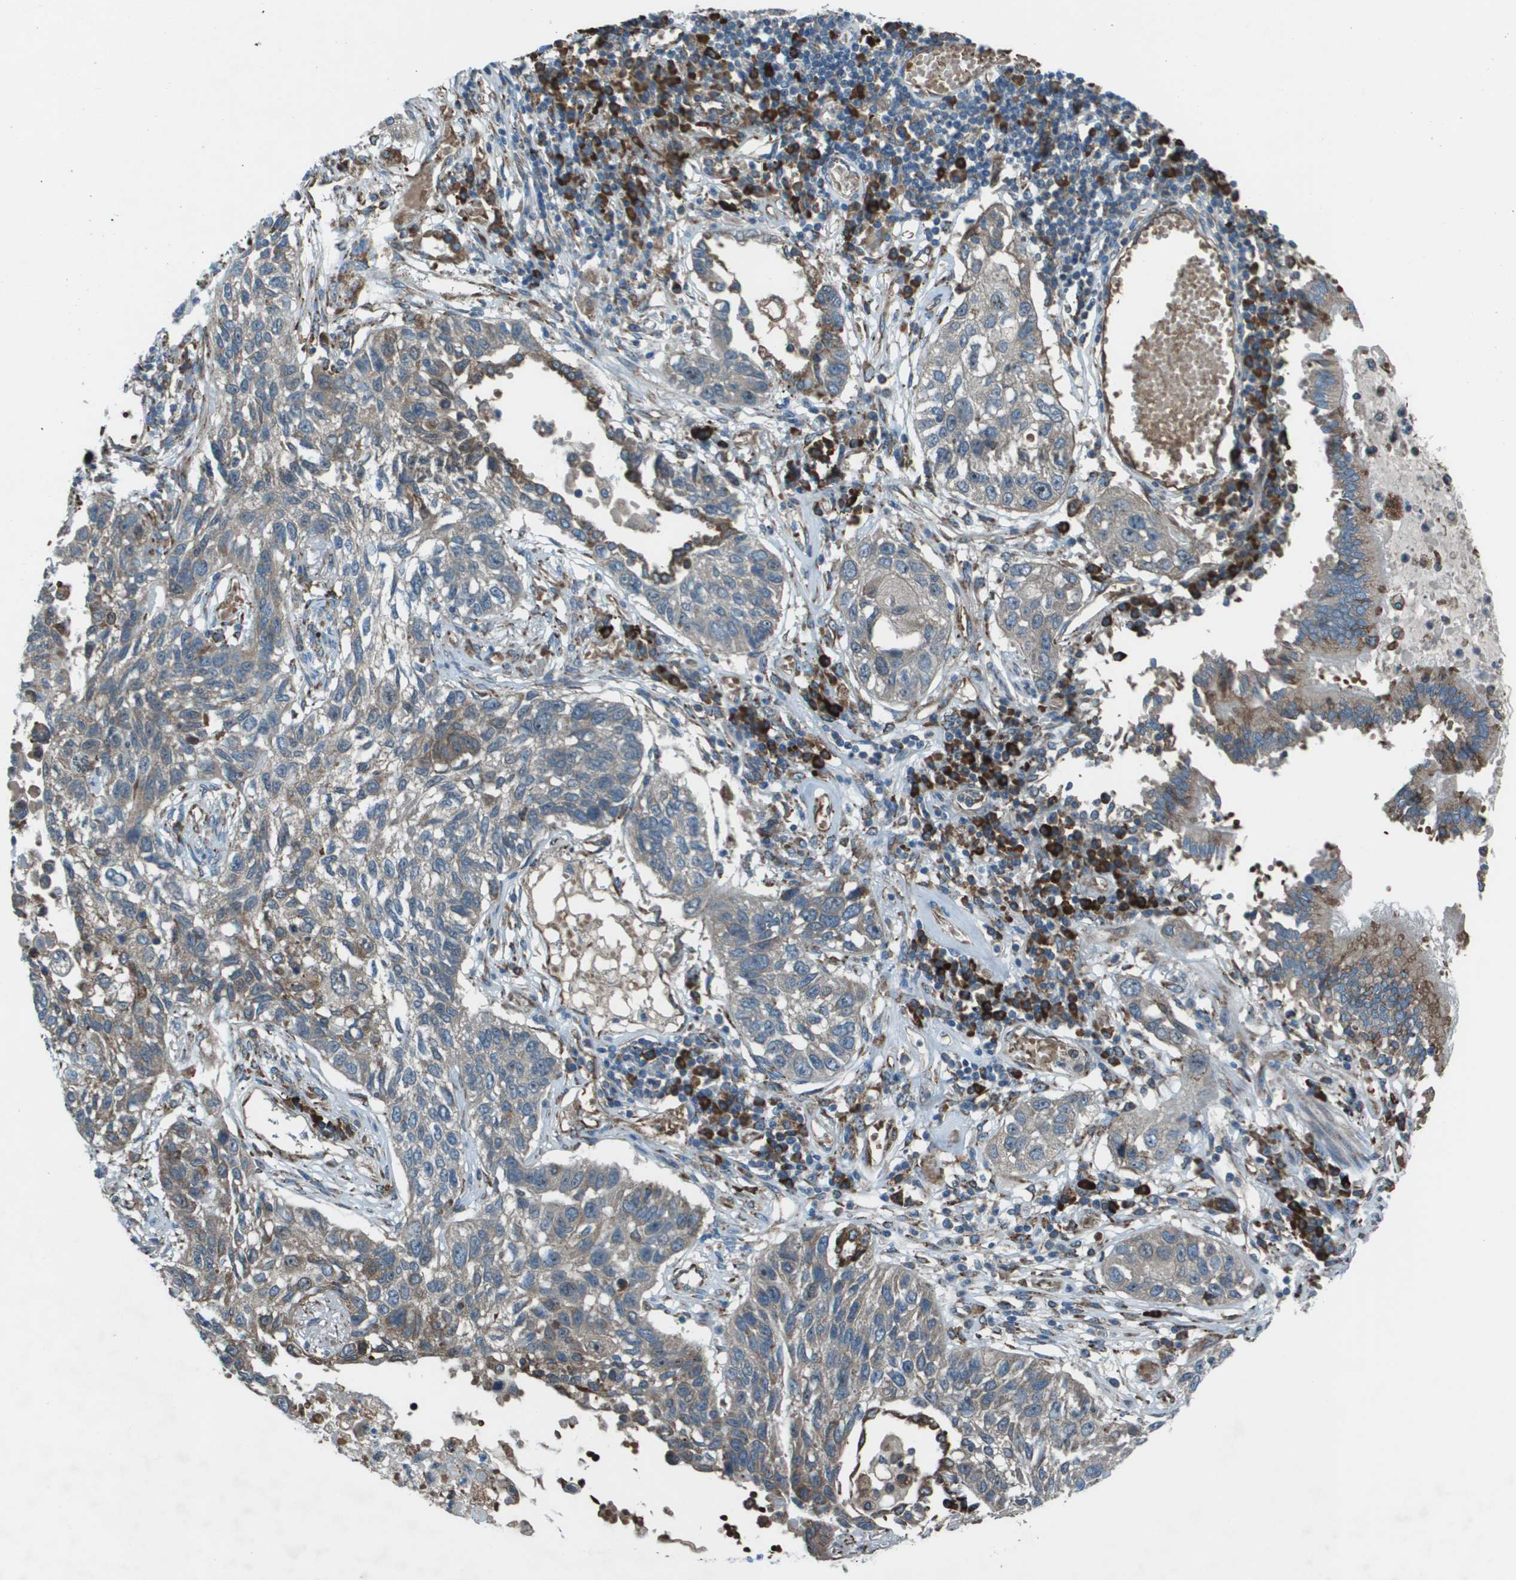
{"staining": {"intensity": "weak", "quantity": "<25%", "location": "cytoplasmic/membranous"}, "tissue": "lung cancer", "cell_type": "Tumor cells", "image_type": "cancer", "snomed": [{"axis": "morphology", "description": "Squamous cell carcinoma, NOS"}, {"axis": "topography", "description": "Lung"}], "caption": "Micrograph shows no protein staining in tumor cells of squamous cell carcinoma (lung) tissue.", "gene": "UTS2", "patient": {"sex": "male", "age": 71}}